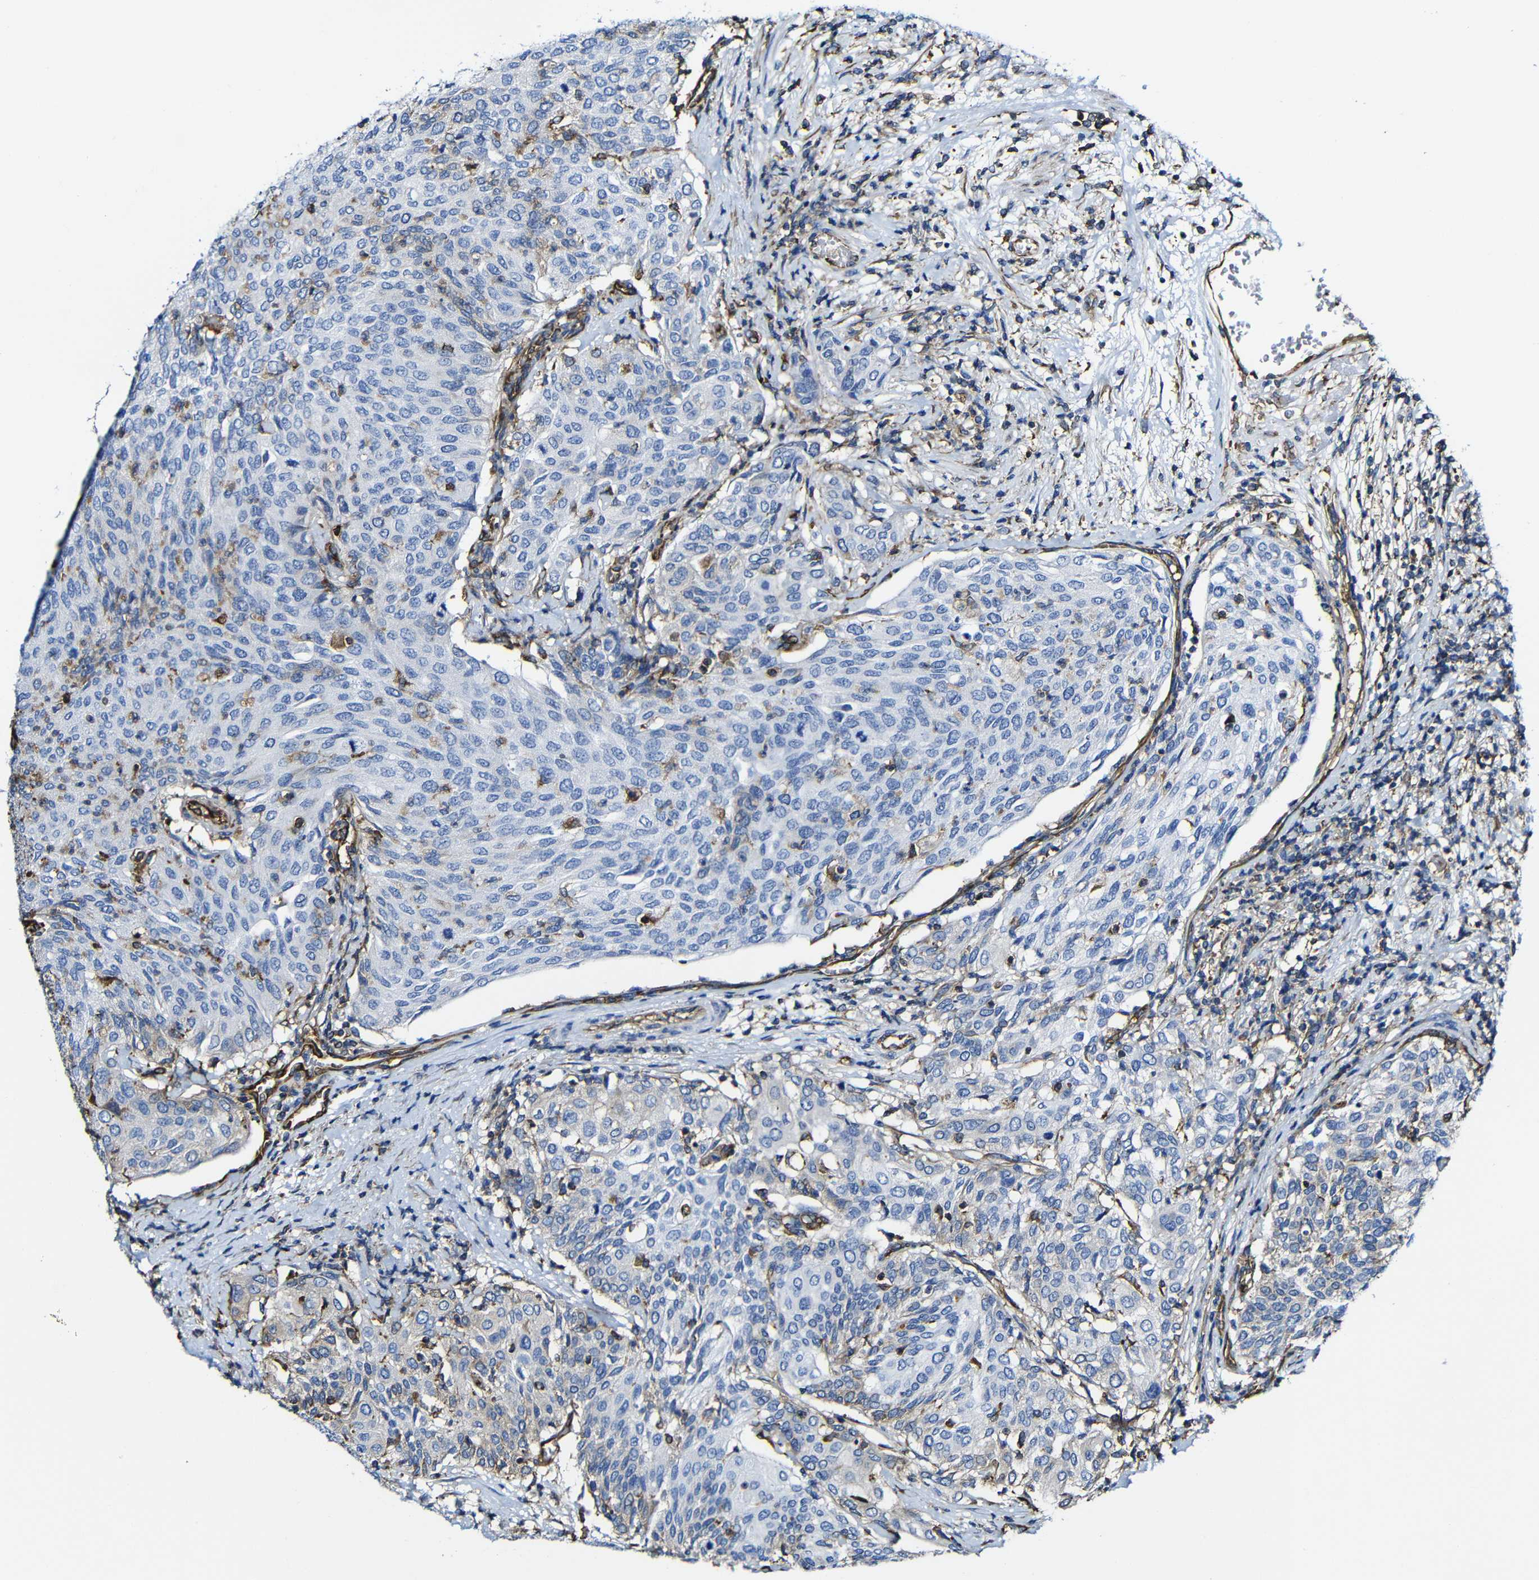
{"staining": {"intensity": "negative", "quantity": "none", "location": "none"}, "tissue": "urothelial cancer", "cell_type": "Tumor cells", "image_type": "cancer", "snomed": [{"axis": "morphology", "description": "Urothelial carcinoma, Low grade"}, {"axis": "topography", "description": "Urinary bladder"}], "caption": "The immunohistochemistry image has no significant staining in tumor cells of urothelial cancer tissue.", "gene": "MSN", "patient": {"sex": "female", "age": 79}}